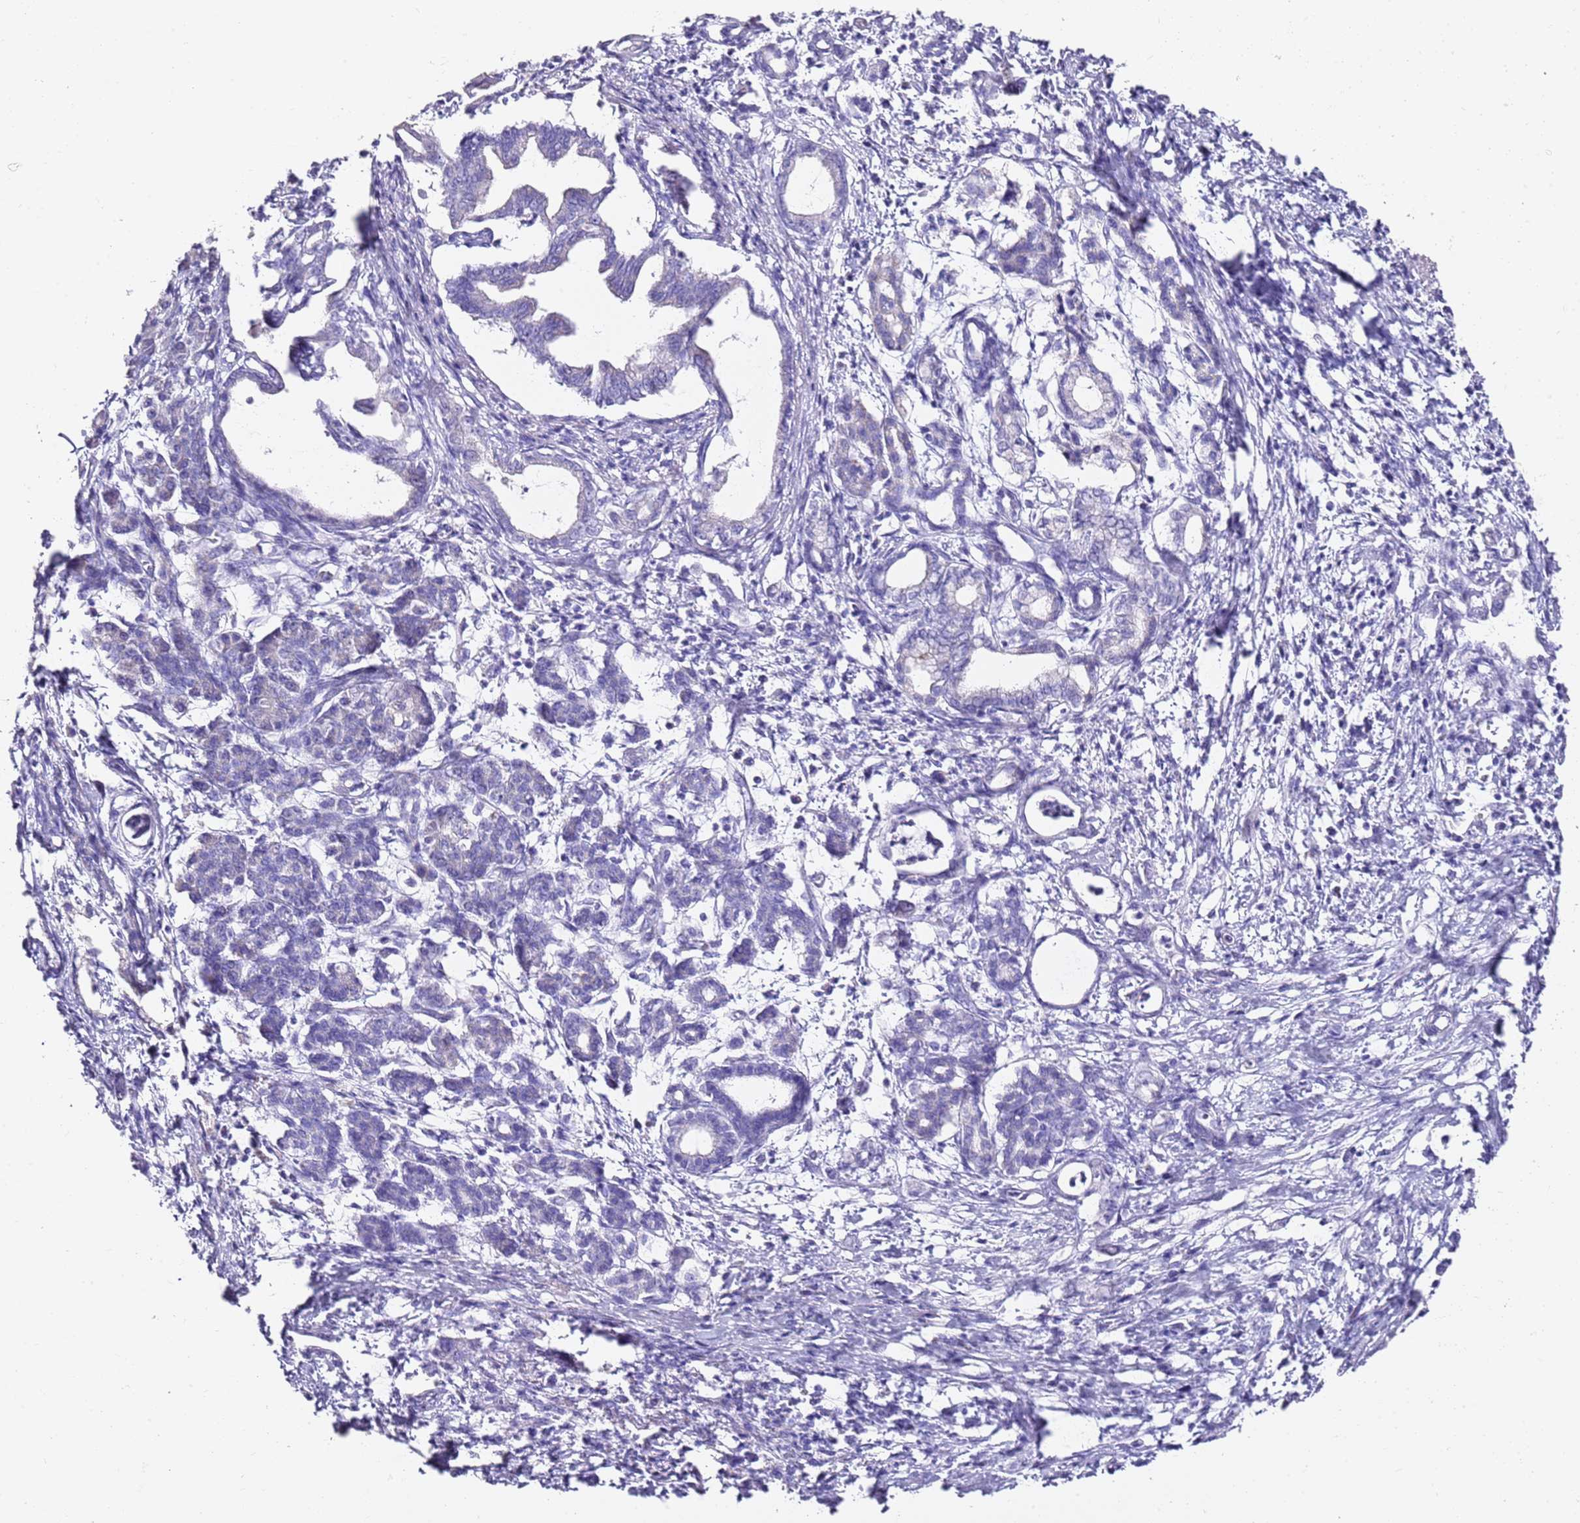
{"staining": {"intensity": "negative", "quantity": "none", "location": "none"}, "tissue": "pancreatic cancer", "cell_type": "Tumor cells", "image_type": "cancer", "snomed": [{"axis": "morphology", "description": "Adenocarcinoma, NOS"}, {"axis": "topography", "description": "Pancreas"}], "caption": "High magnification brightfield microscopy of adenocarcinoma (pancreatic) stained with DAB (3,3'-diaminobenzidine) (brown) and counterstained with hematoxylin (blue): tumor cells show no significant staining.", "gene": "MYBPC3", "patient": {"sex": "female", "age": 55}}